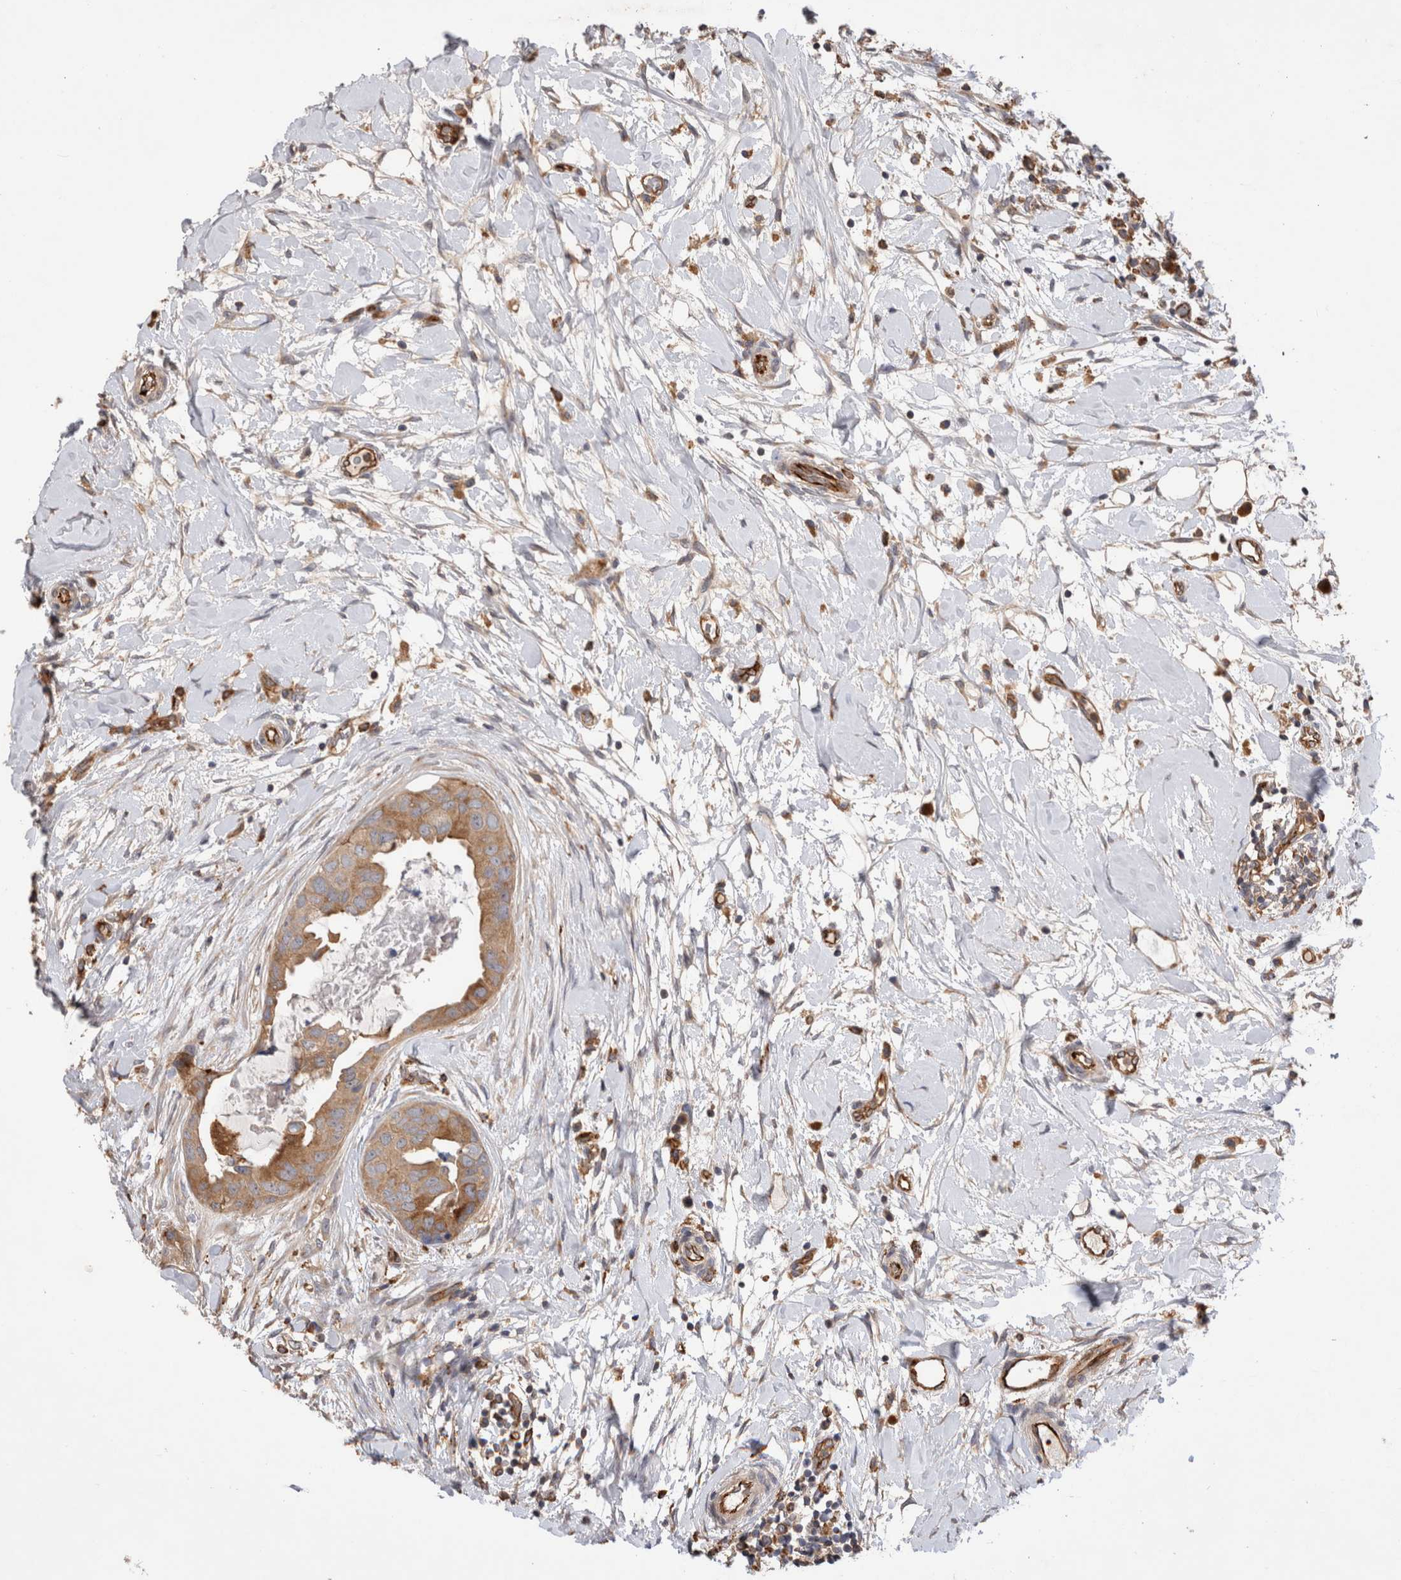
{"staining": {"intensity": "moderate", "quantity": ">75%", "location": "cytoplasmic/membranous"}, "tissue": "breast cancer", "cell_type": "Tumor cells", "image_type": "cancer", "snomed": [{"axis": "morphology", "description": "Duct carcinoma"}, {"axis": "topography", "description": "Breast"}], "caption": "Protein analysis of breast cancer (infiltrating ductal carcinoma) tissue displays moderate cytoplasmic/membranous staining in approximately >75% of tumor cells.", "gene": "BNIP2", "patient": {"sex": "female", "age": 40}}